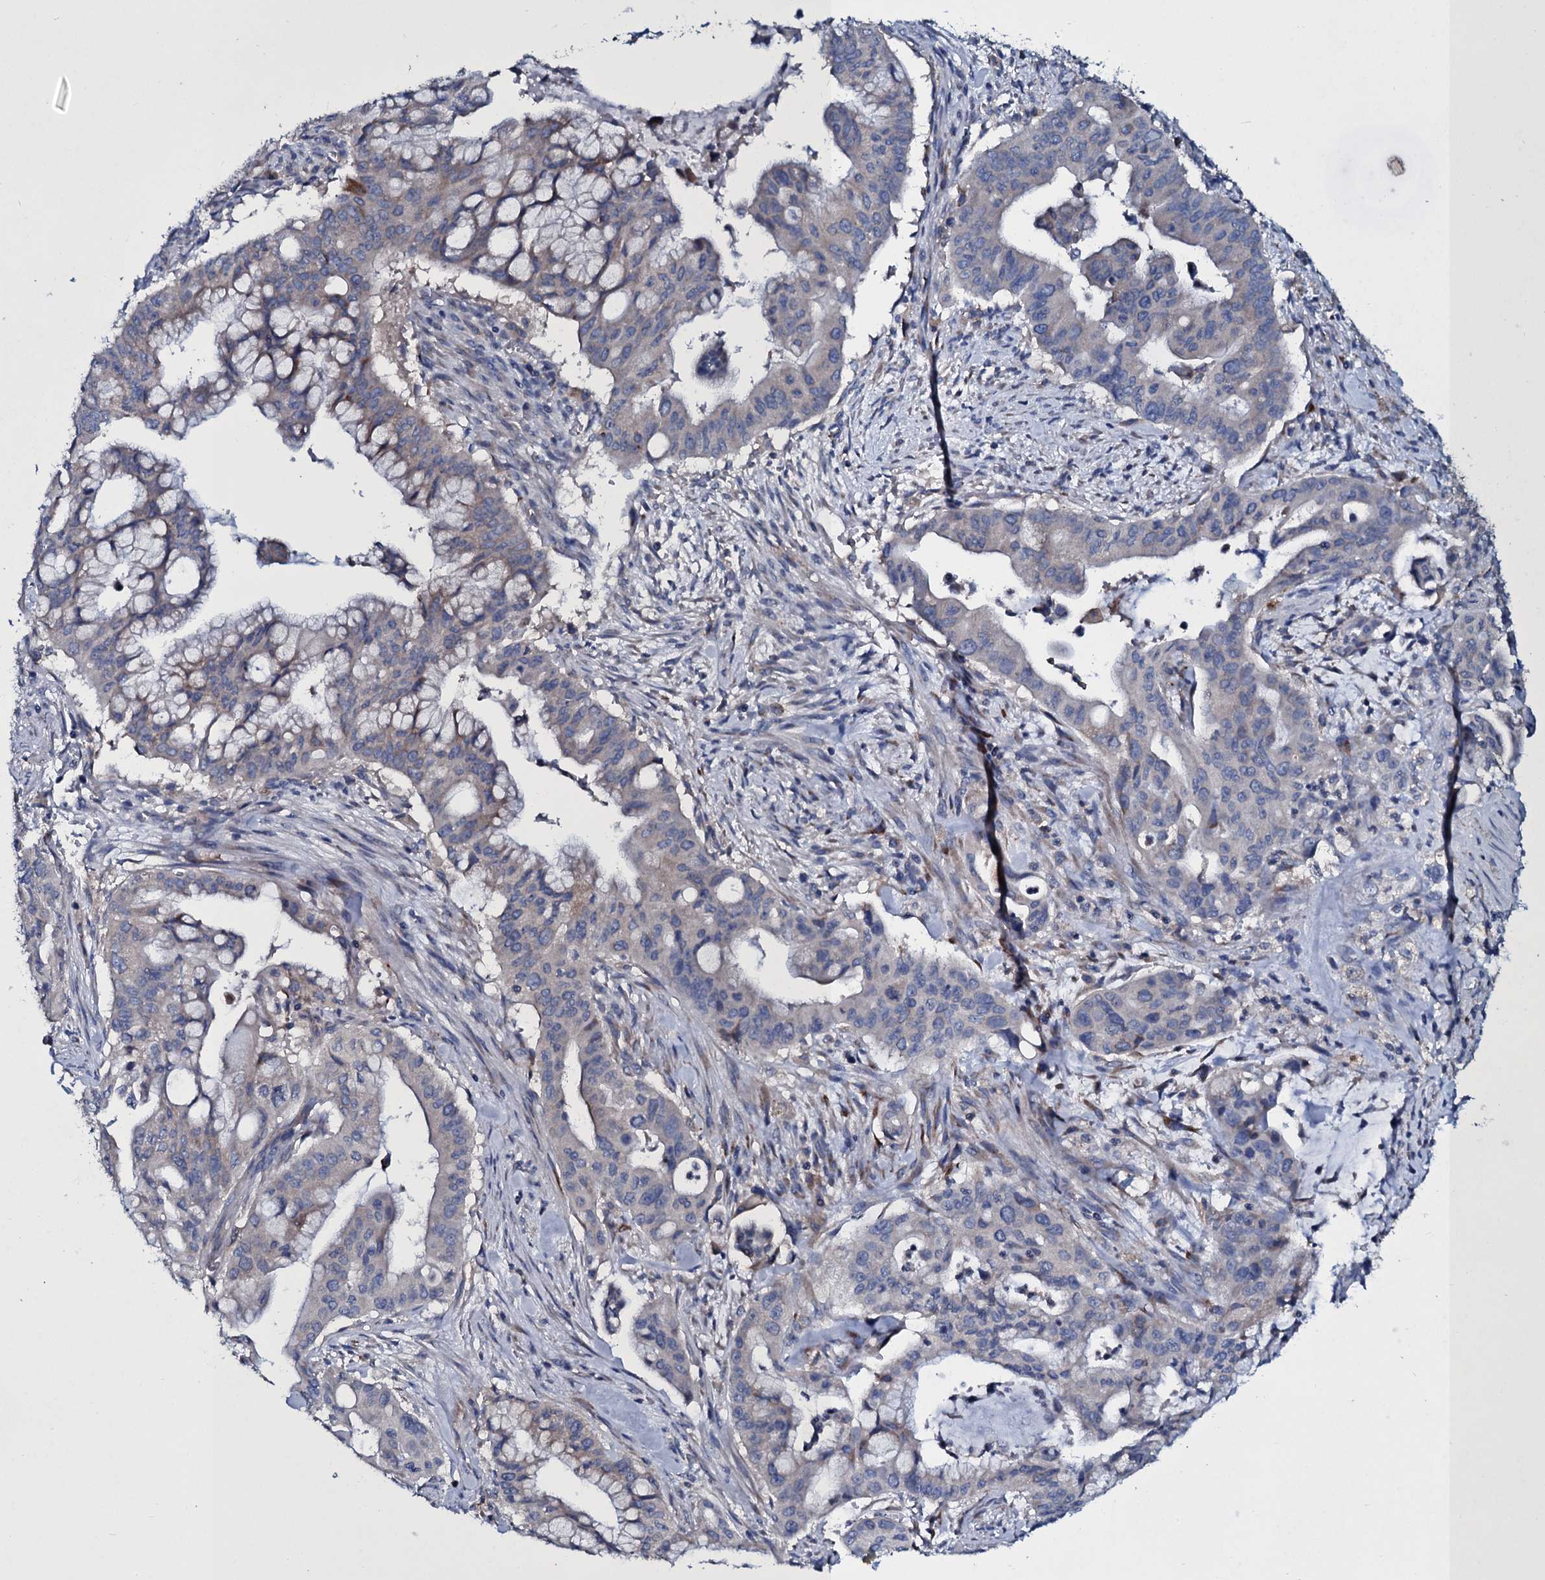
{"staining": {"intensity": "weak", "quantity": "<25%", "location": "cytoplasmic/membranous"}, "tissue": "pancreatic cancer", "cell_type": "Tumor cells", "image_type": "cancer", "snomed": [{"axis": "morphology", "description": "Adenocarcinoma, NOS"}, {"axis": "topography", "description": "Pancreas"}], "caption": "This is a micrograph of immunohistochemistry staining of pancreatic cancer (adenocarcinoma), which shows no expression in tumor cells.", "gene": "TPGS2", "patient": {"sex": "male", "age": 46}}